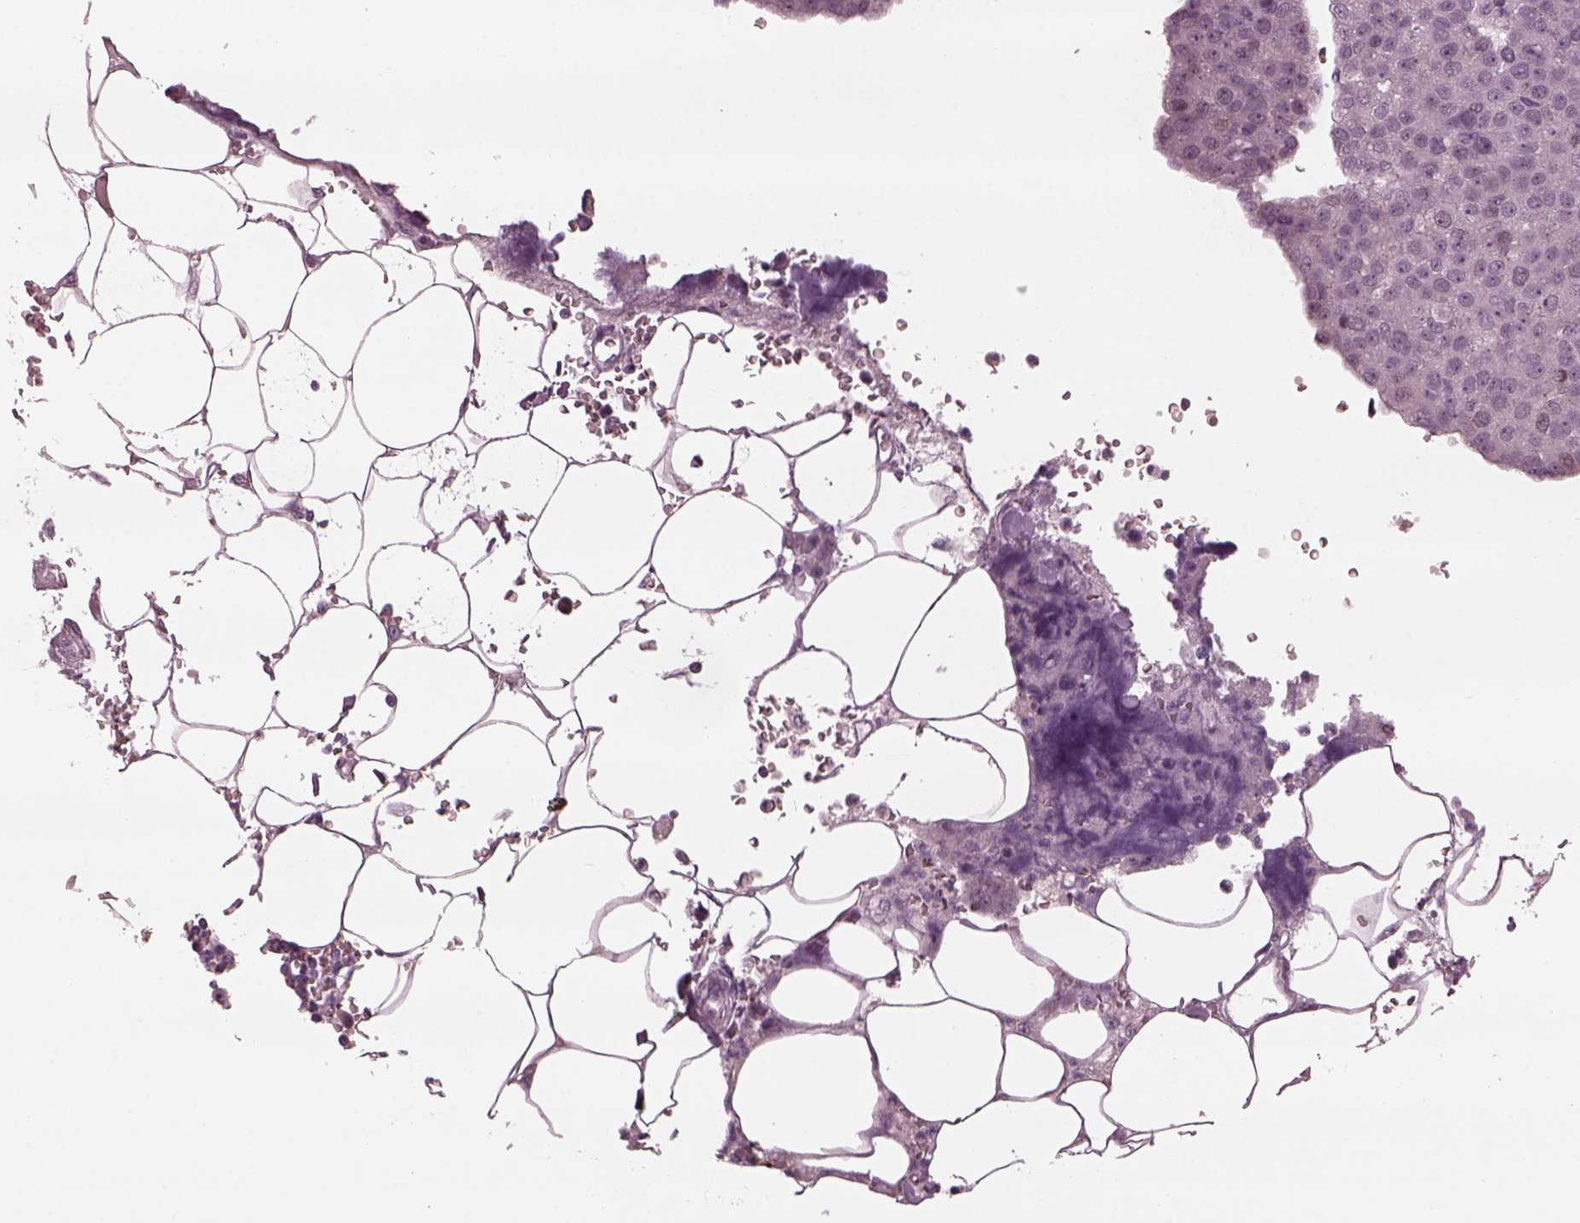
{"staining": {"intensity": "negative", "quantity": "none", "location": "none"}, "tissue": "pancreatic cancer", "cell_type": "Tumor cells", "image_type": "cancer", "snomed": [{"axis": "morphology", "description": "Adenocarcinoma, NOS"}, {"axis": "topography", "description": "Pancreas"}], "caption": "IHC image of human pancreatic cancer (adenocarcinoma) stained for a protein (brown), which reveals no staining in tumor cells.", "gene": "SAXO1", "patient": {"sex": "female", "age": 61}}